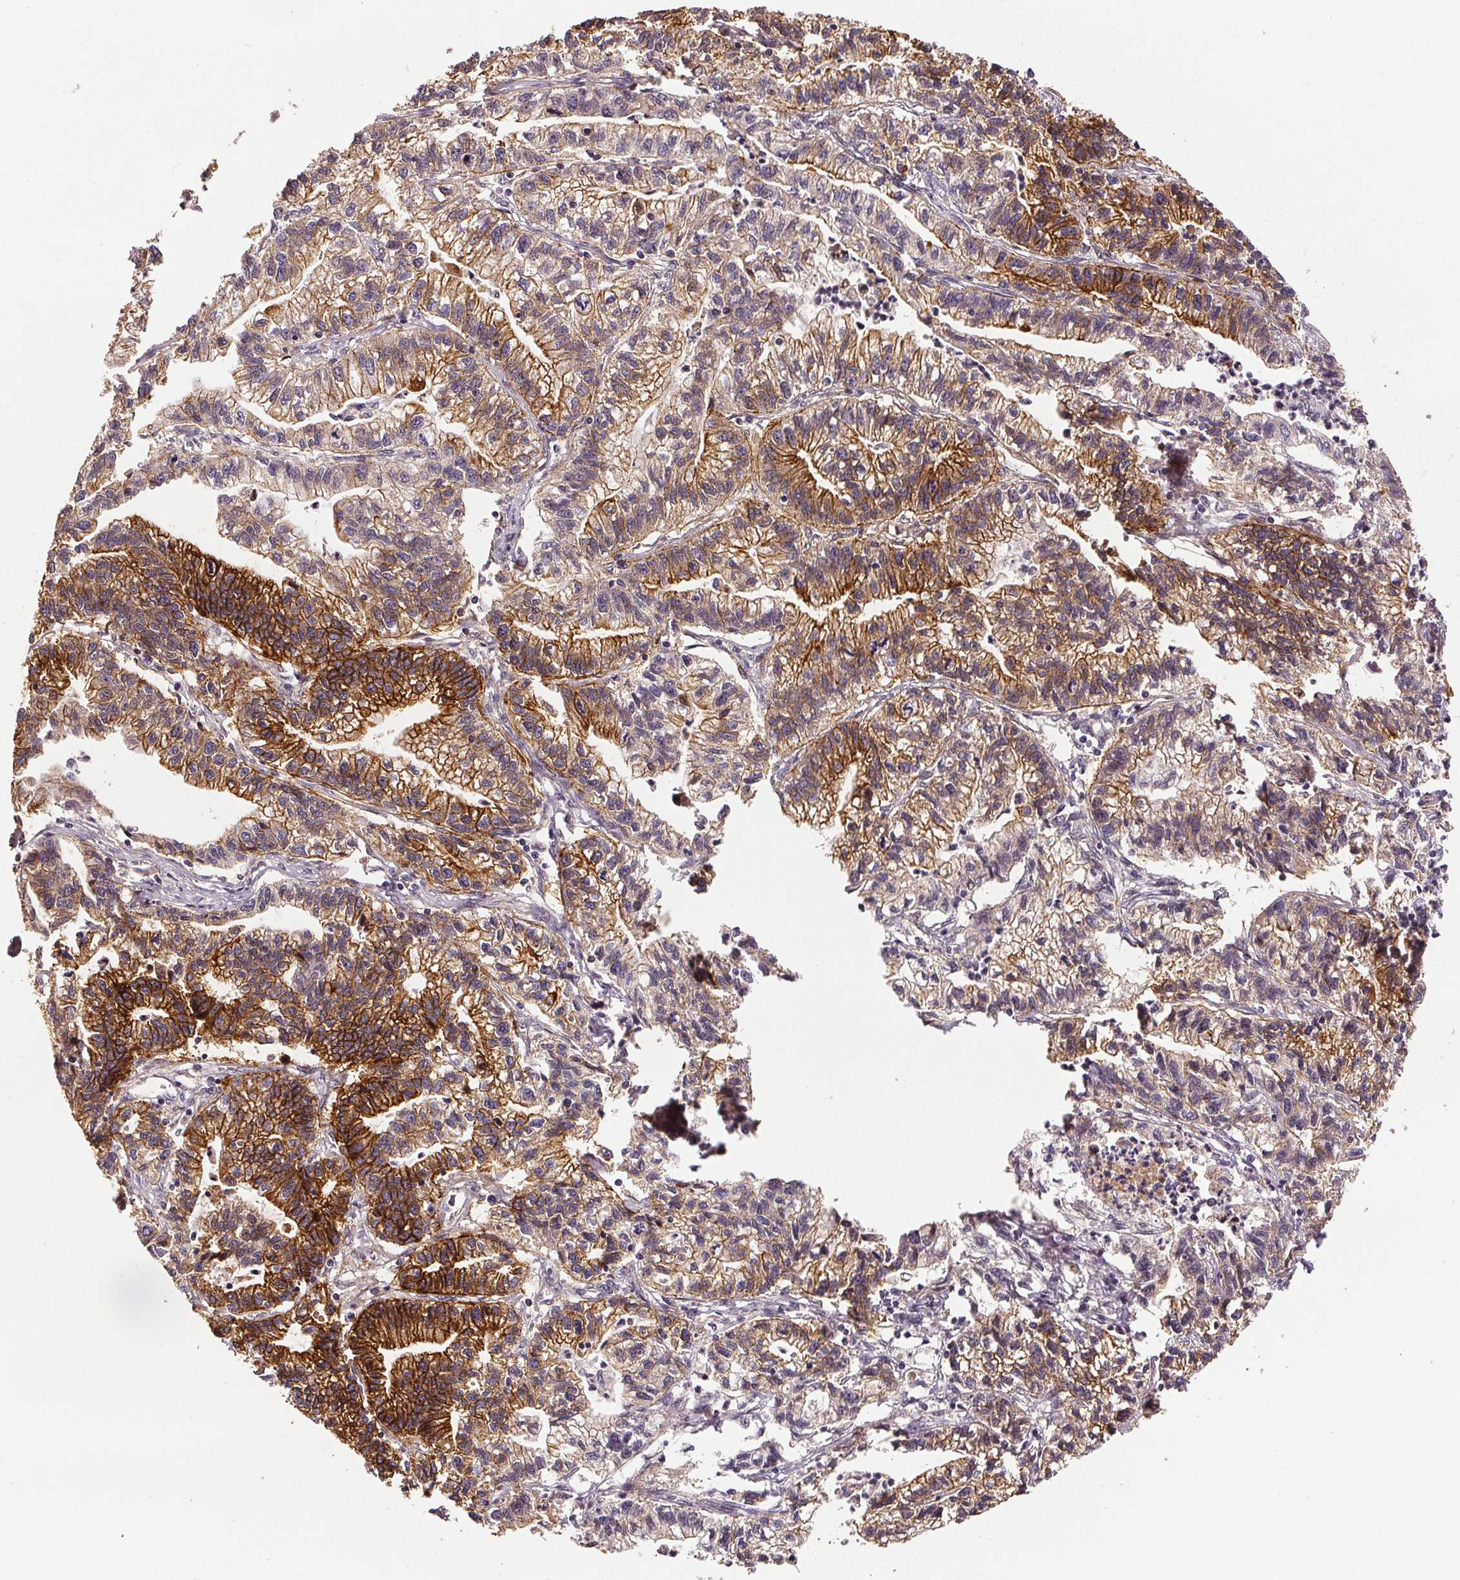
{"staining": {"intensity": "strong", "quantity": "25%-75%", "location": "cytoplasmic/membranous"}, "tissue": "stomach cancer", "cell_type": "Tumor cells", "image_type": "cancer", "snomed": [{"axis": "morphology", "description": "Adenocarcinoma, NOS"}, {"axis": "topography", "description": "Stomach"}], "caption": "Immunohistochemical staining of human stomach cancer exhibits high levels of strong cytoplasmic/membranous protein staining in approximately 25%-75% of tumor cells. (Brightfield microscopy of DAB IHC at high magnification).", "gene": "EPHB3", "patient": {"sex": "male", "age": 83}}